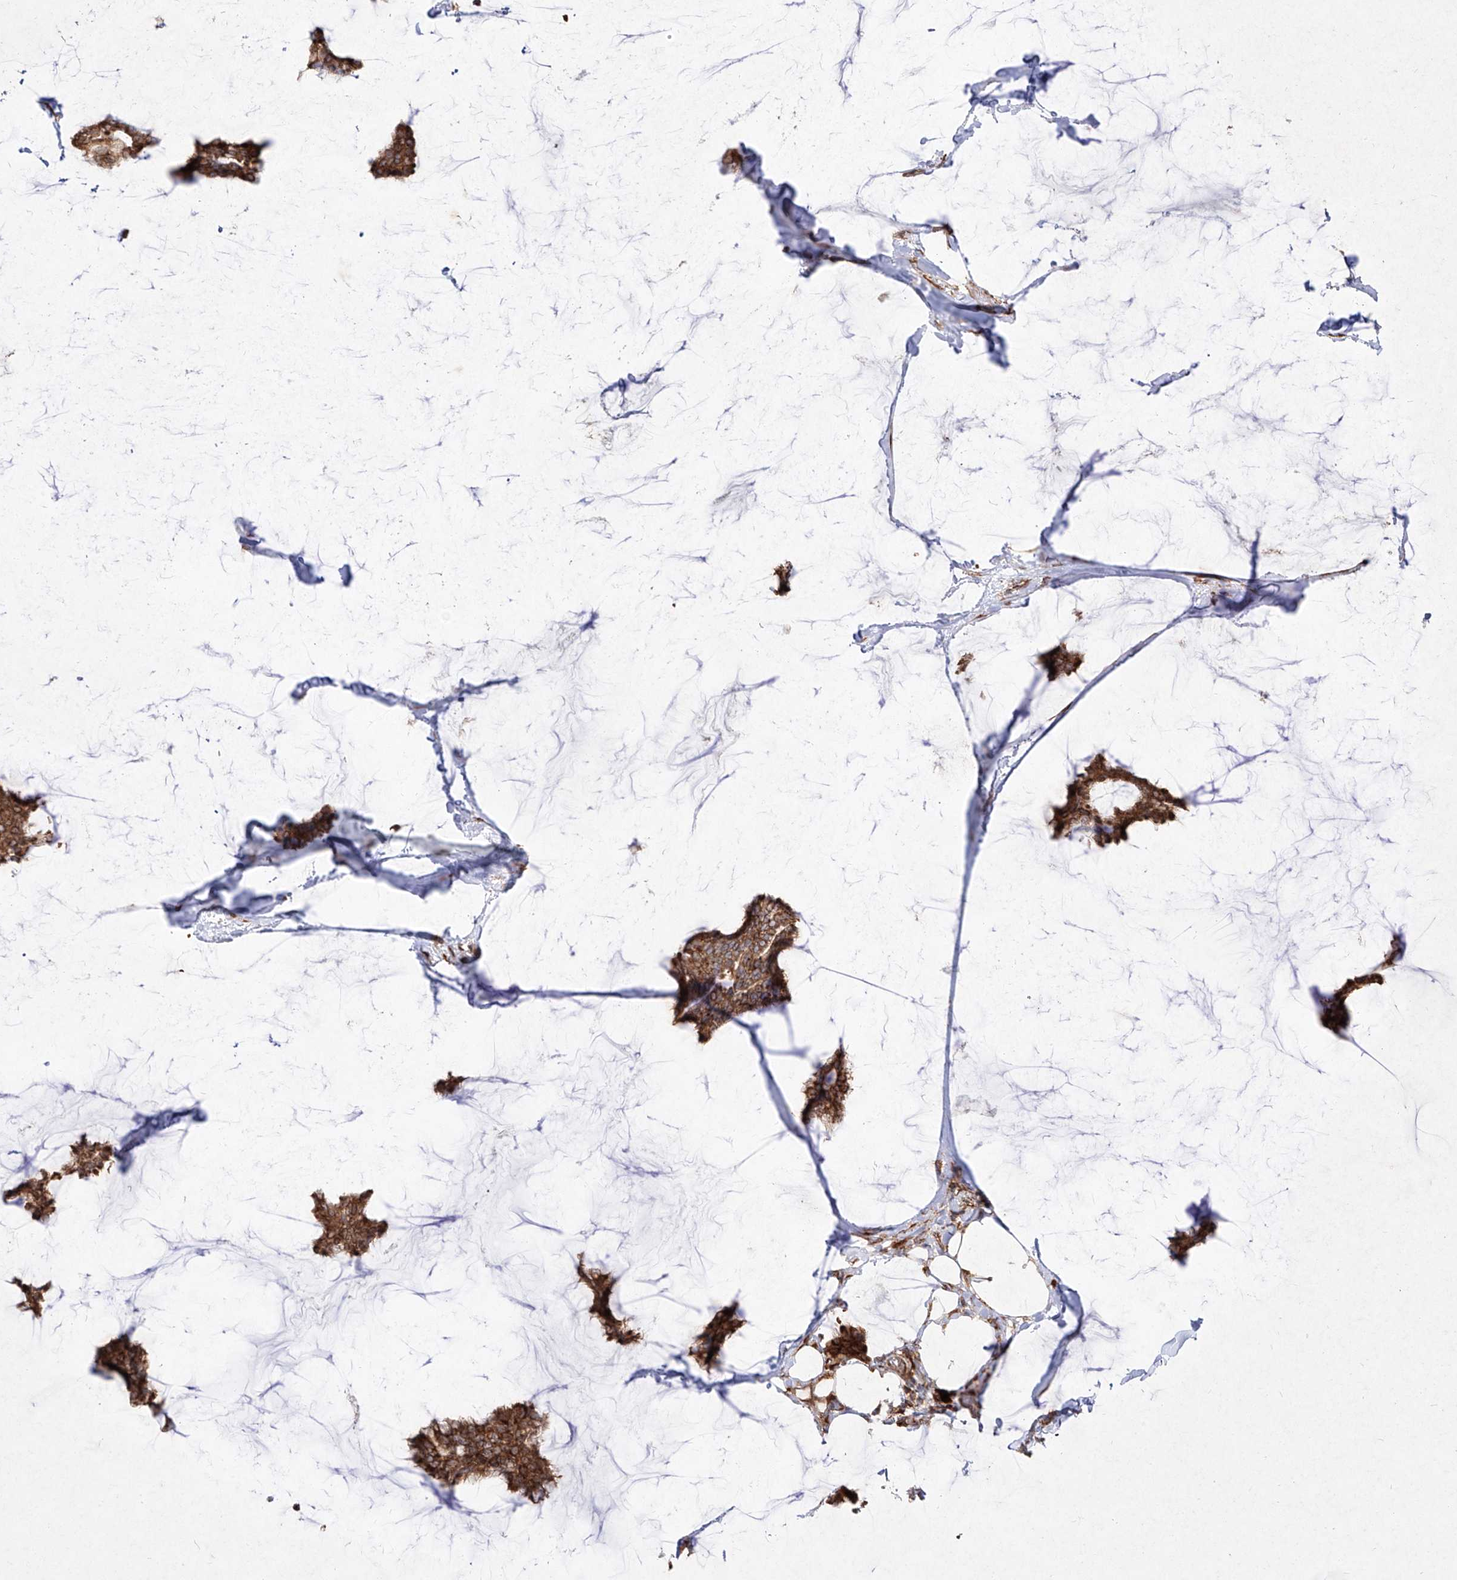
{"staining": {"intensity": "strong", "quantity": ">75%", "location": "cytoplasmic/membranous"}, "tissue": "breast cancer", "cell_type": "Tumor cells", "image_type": "cancer", "snomed": [{"axis": "morphology", "description": "Duct carcinoma"}, {"axis": "topography", "description": "Breast"}], "caption": "Brown immunohistochemical staining in intraductal carcinoma (breast) exhibits strong cytoplasmic/membranous staining in approximately >75% of tumor cells.", "gene": "RPS25", "patient": {"sex": "female", "age": 93}}